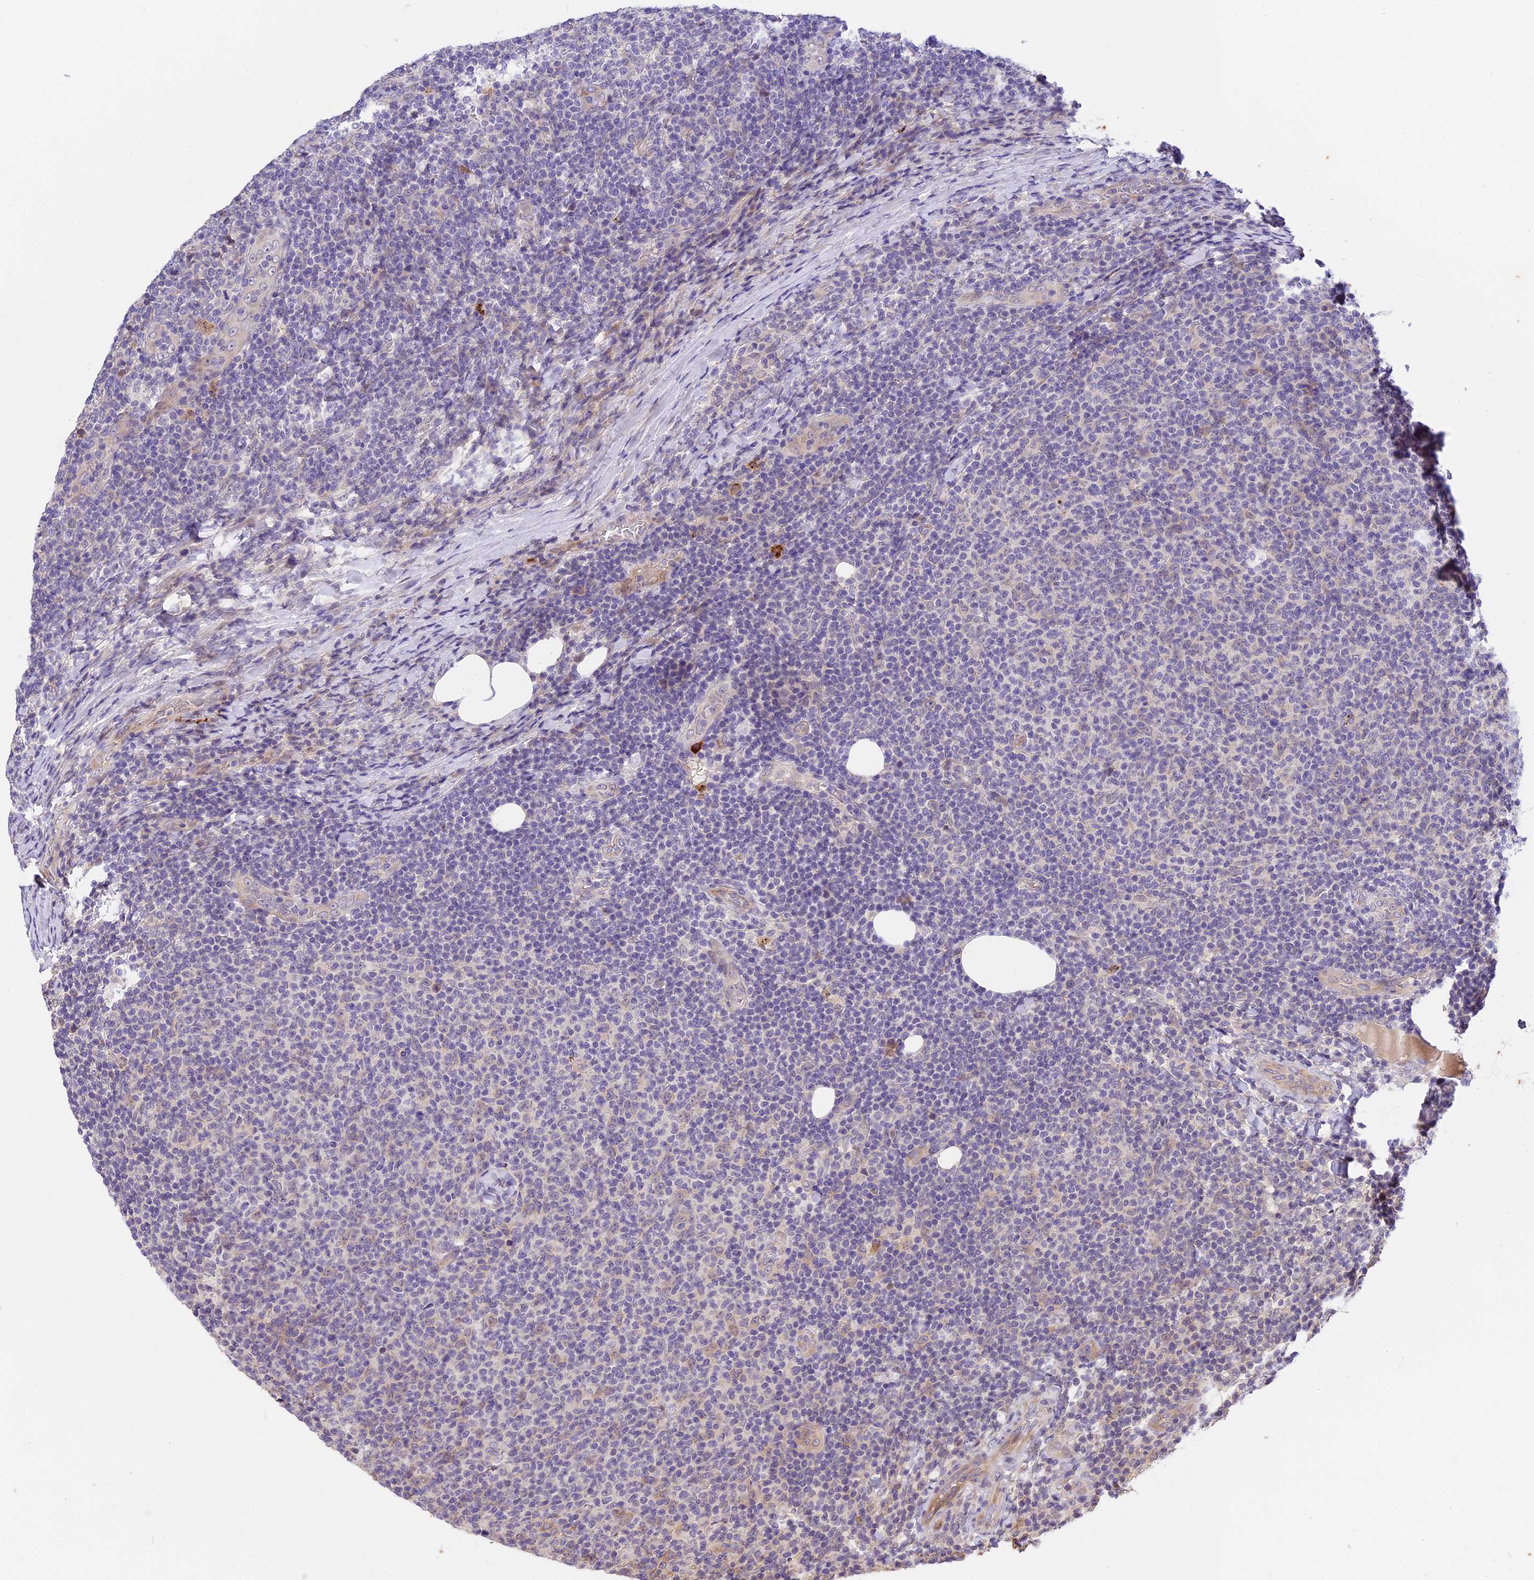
{"staining": {"intensity": "negative", "quantity": "none", "location": "none"}, "tissue": "lymphoma", "cell_type": "Tumor cells", "image_type": "cancer", "snomed": [{"axis": "morphology", "description": "Malignant lymphoma, non-Hodgkin's type, Low grade"}, {"axis": "topography", "description": "Lymph node"}], "caption": "Photomicrograph shows no significant protein positivity in tumor cells of malignant lymphoma, non-Hodgkin's type (low-grade).", "gene": "BSCL2", "patient": {"sex": "male", "age": 66}}